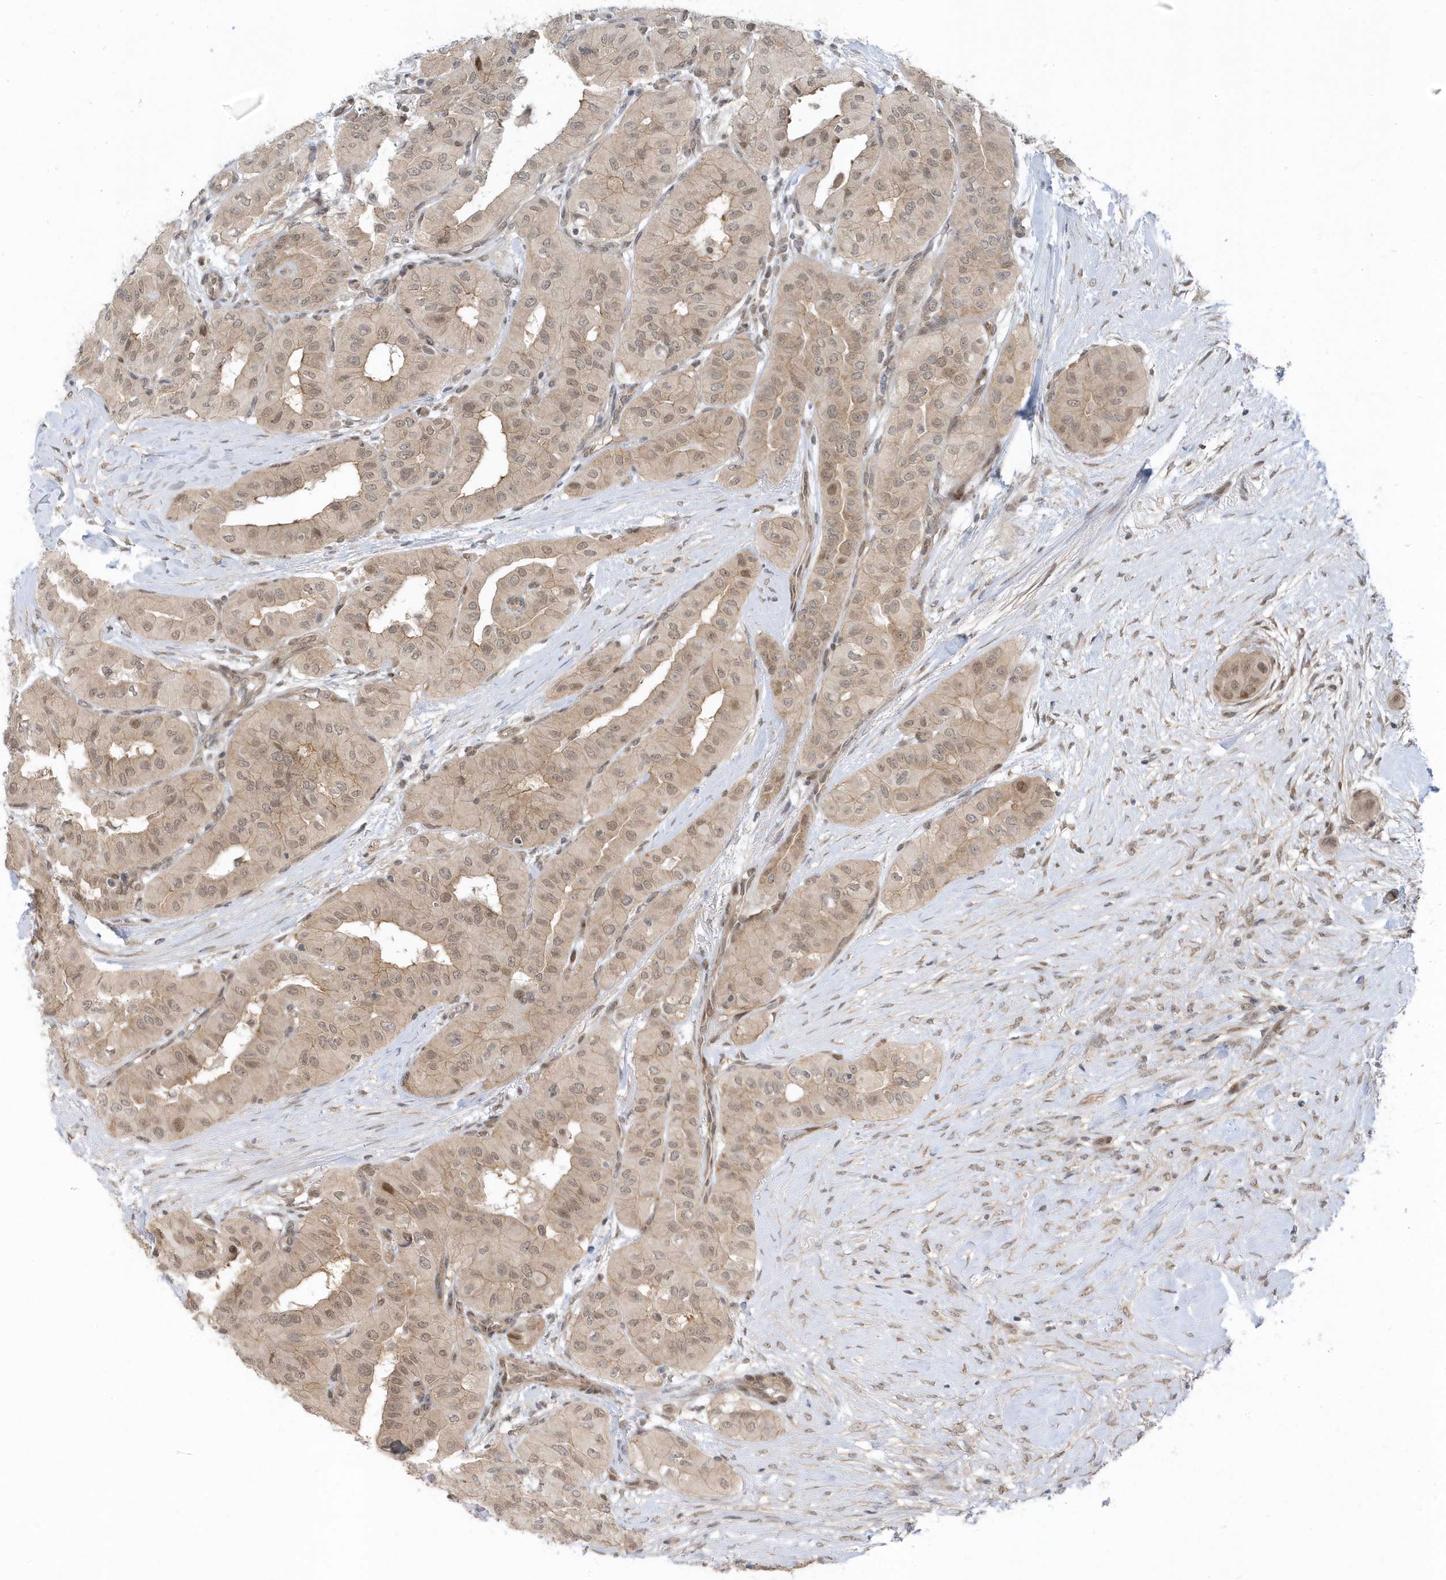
{"staining": {"intensity": "weak", "quantity": ">75%", "location": "cytoplasmic/membranous,nuclear"}, "tissue": "thyroid cancer", "cell_type": "Tumor cells", "image_type": "cancer", "snomed": [{"axis": "morphology", "description": "Papillary adenocarcinoma, NOS"}, {"axis": "topography", "description": "Thyroid gland"}], "caption": "This is an image of immunohistochemistry (IHC) staining of thyroid cancer, which shows weak positivity in the cytoplasmic/membranous and nuclear of tumor cells.", "gene": "USP53", "patient": {"sex": "female", "age": 59}}